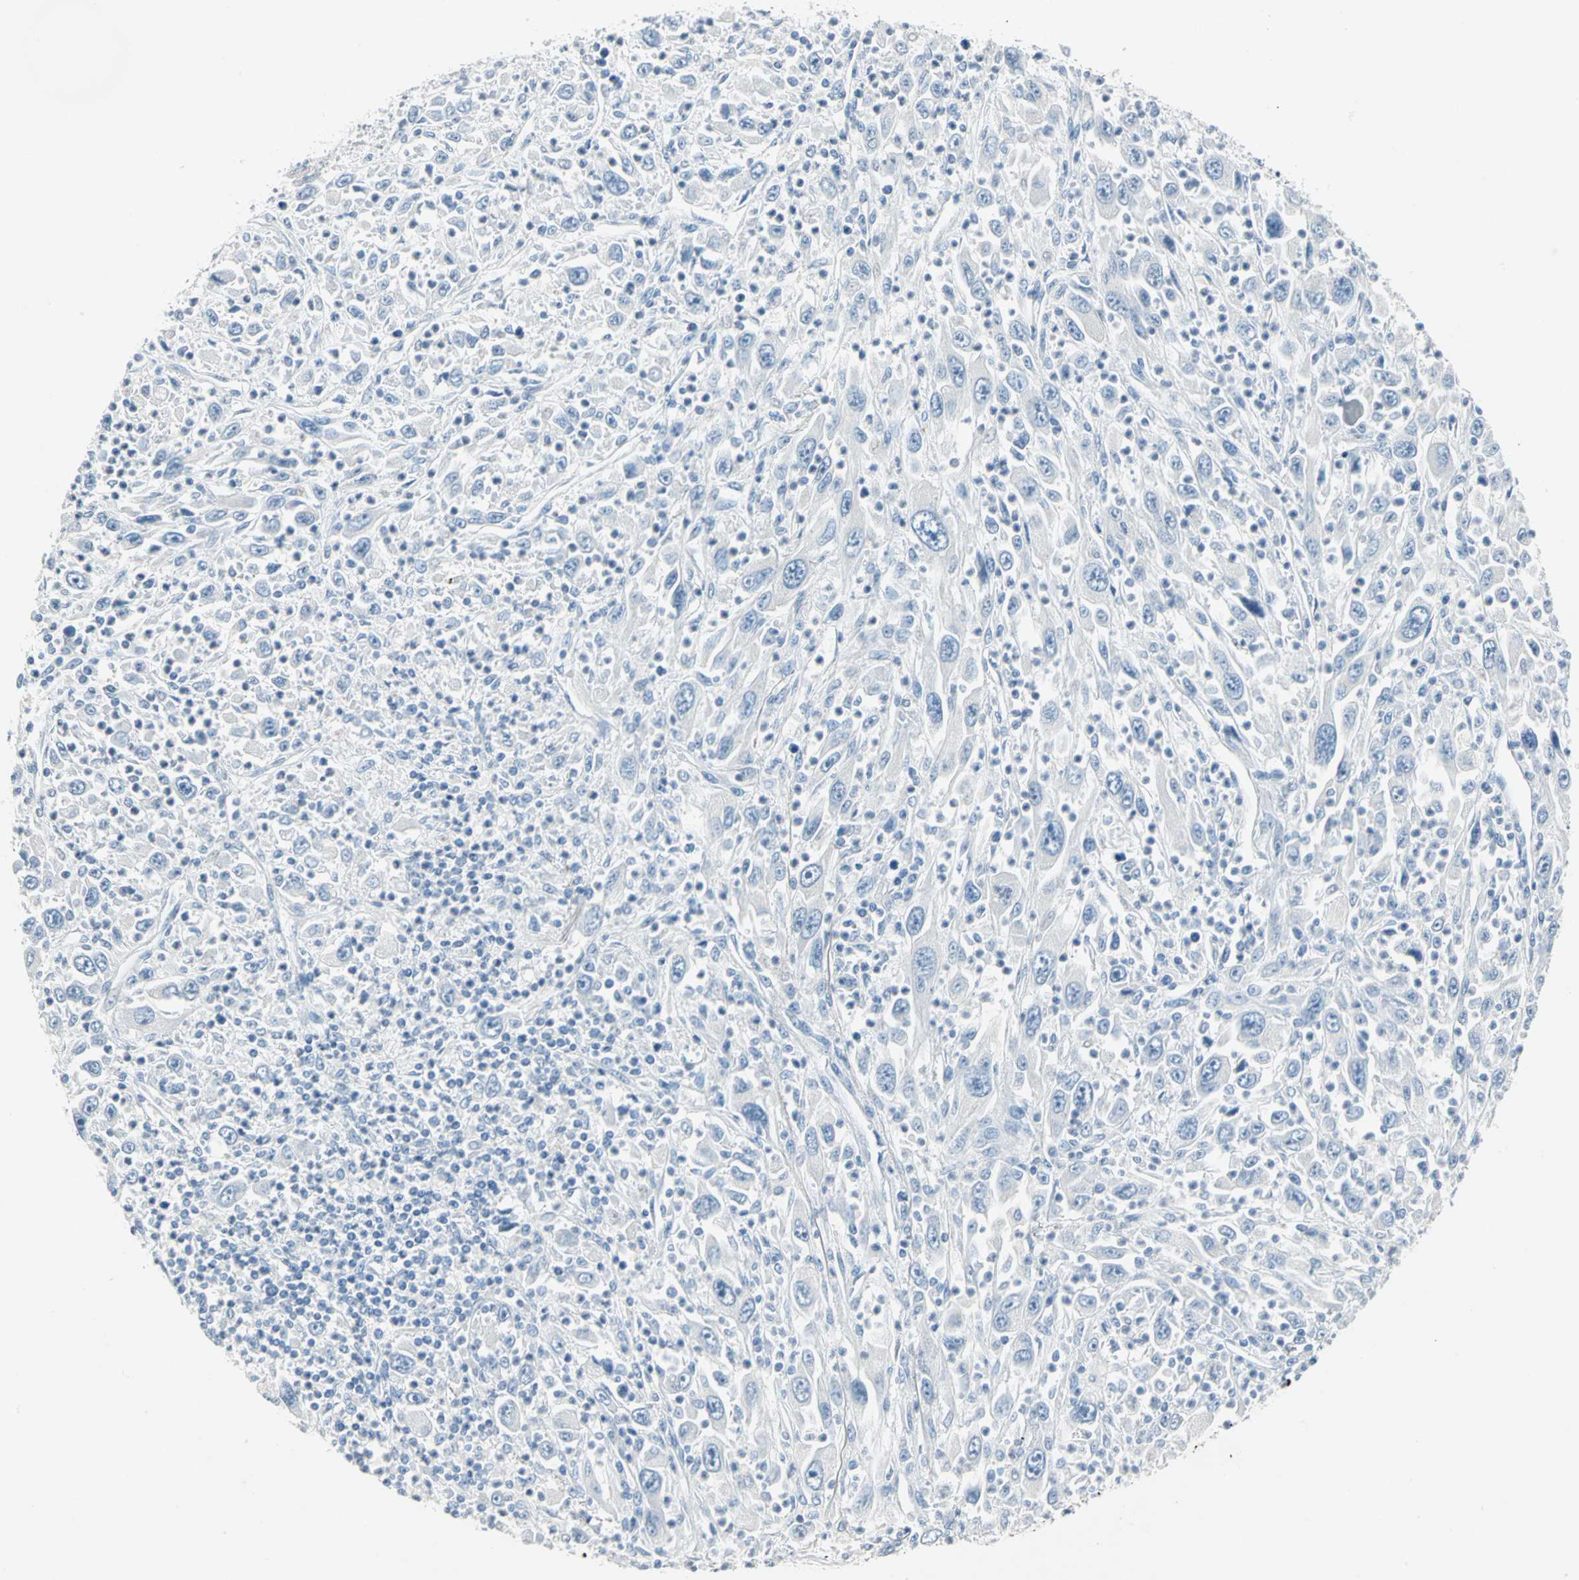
{"staining": {"intensity": "negative", "quantity": "none", "location": "none"}, "tissue": "melanoma", "cell_type": "Tumor cells", "image_type": "cancer", "snomed": [{"axis": "morphology", "description": "Malignant melanoma, Metastatic site"}, {"axis": "topography", "description": "Skin"}], "caption": "The IHC image has no significant expression in tumor cells of malignant melanoma (metastatic site) tissue.", "gene": "PTGDS", "patient": {"sex": "female", "age": 56}}